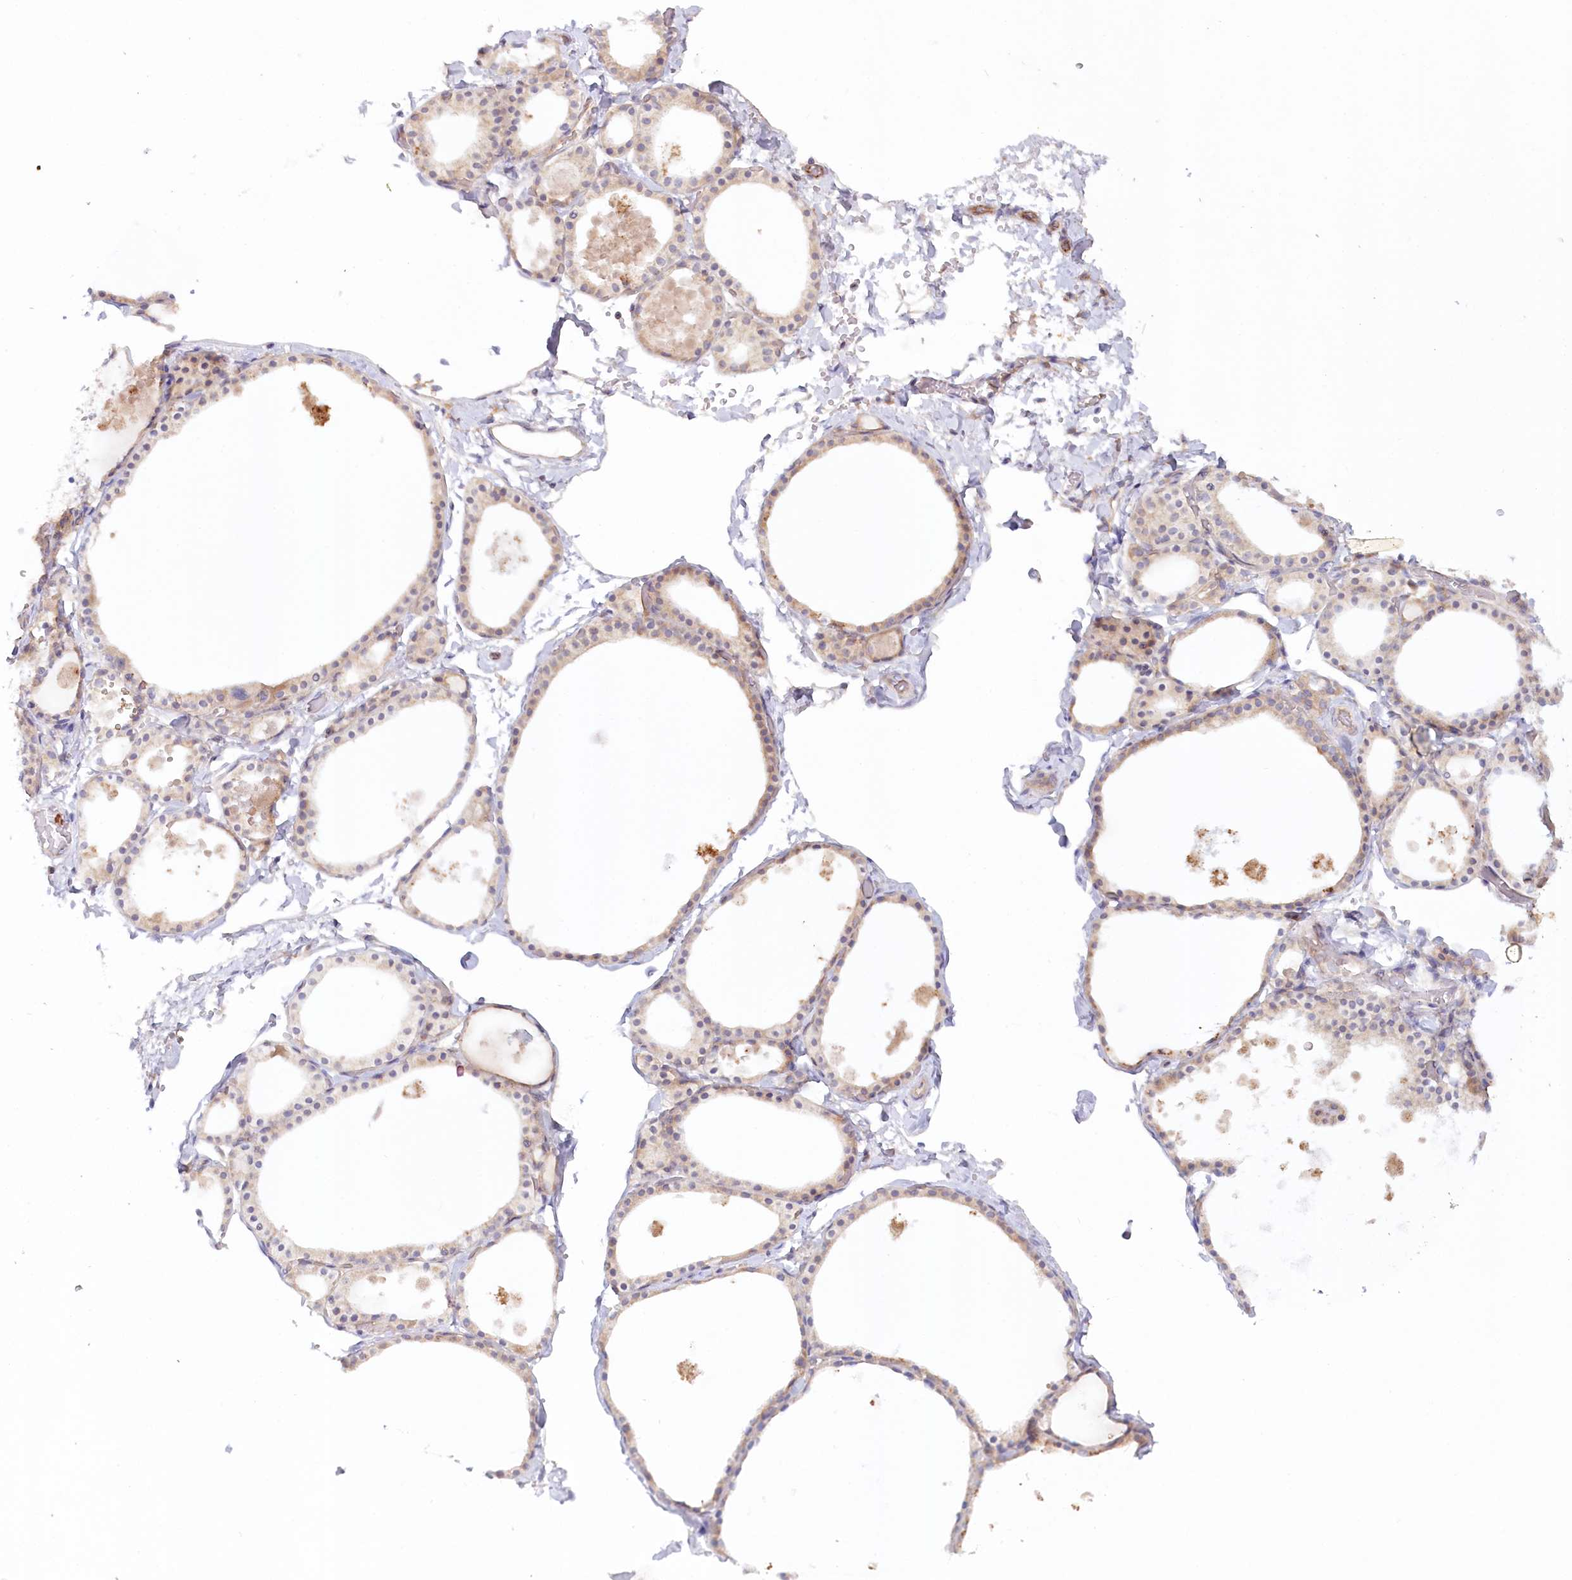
{"staining": {"intensity": "weak", "quantity": ">75%", "location": "cytoplasmic/membranous"}, "tissue": "thyroid gland", "cell_type": "Glandular cells", "image_type": "normal", "snomed": [{"axis": "morphology", "description": "Normal tissue, NOS"}, {"axis": "topography", "description": "Thyroid gland"}], "caption": "The micrograph reveals immunohistochemical staining of benign thyroid gland. There is weak cytoplasmic/membranous staining is identified in about >75% of glandular cells.", "gene": "TNIP1", "patient": {"sex": "male", "age": 56}}